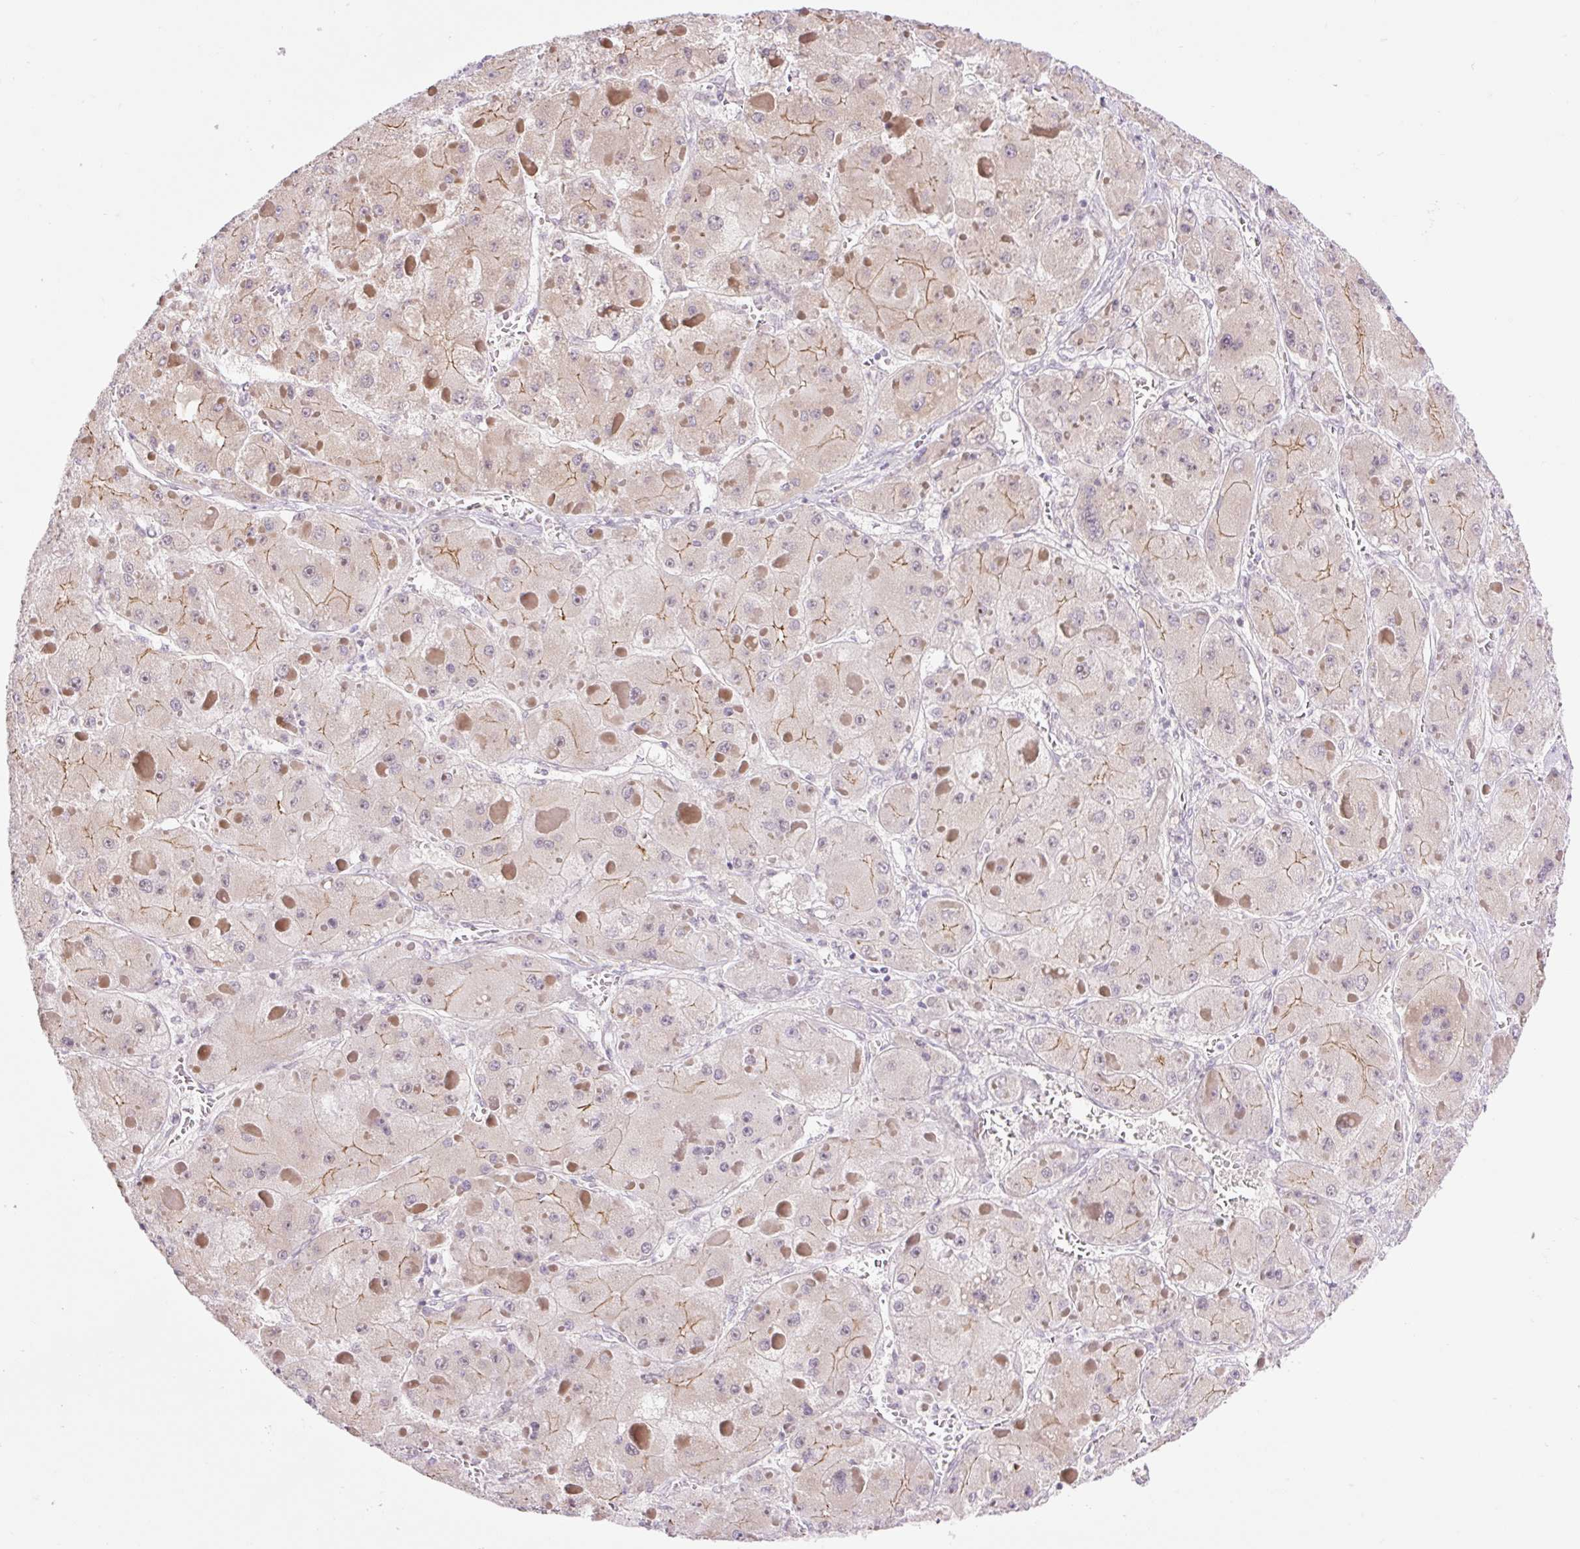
{"staining": {"intensity": "moderate", "quantity": "<25%", "location": "cytoplasmic/membranous"}, "tissue": "liver cancer", "cell_type": "Tumor cells", "image_type": "cancer", "snomed": [{"axis": "morphology", "description": "Carcinoma, Hepatocellular, NOS"}, {"axis": "topography", "description": "Liver"}], "caption": "Moderate cytoplasmic/membranous protein staining is present in about <25% of tumor cells in hepatocellular carcinoma (liver).", "gene": "ICE1", "patient": {"sex": "female", "age": 73}}